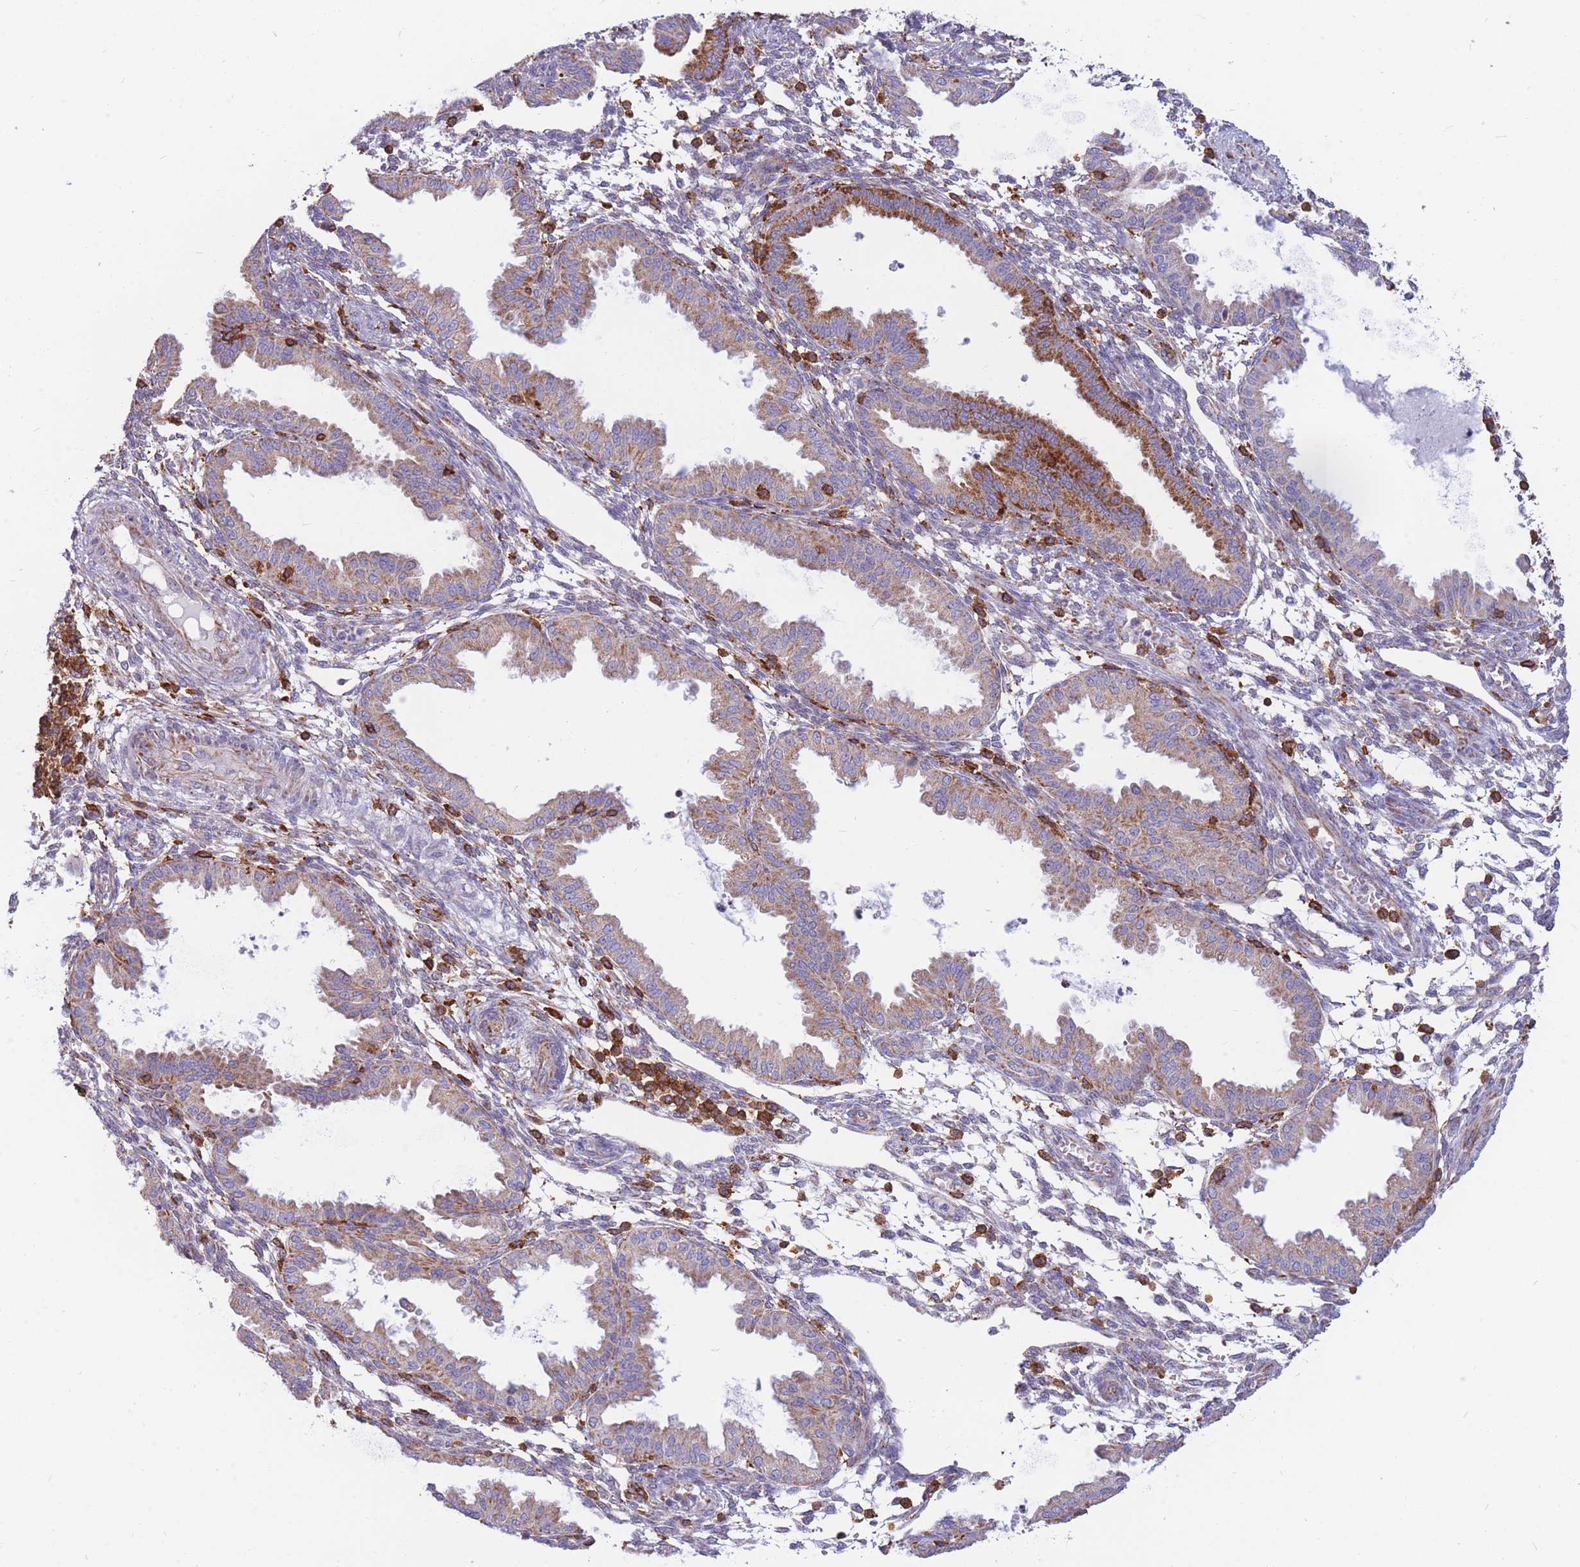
{"staining": {"intensity": "weak", "quantity": "<25%", "location": "cytoplasmic/membranous"}, "tissue": "endometrium", "cell_type": "Cells in endometrial stroma", "image_type": "normal", "snomed": [{"axis": "morphology", "description": "Normal tissue, NOS"}, {"axis": "topography", "description": "Endometrium"}], "caption": "Immunohistochemistry (IHC) micrograph of benign endometrium: endometrium stained with DAB displays no significant protein positivity in cells in endometrial stroma.", "gene": "MRPL54", "patient": {"sex": "female", "age": 33}}